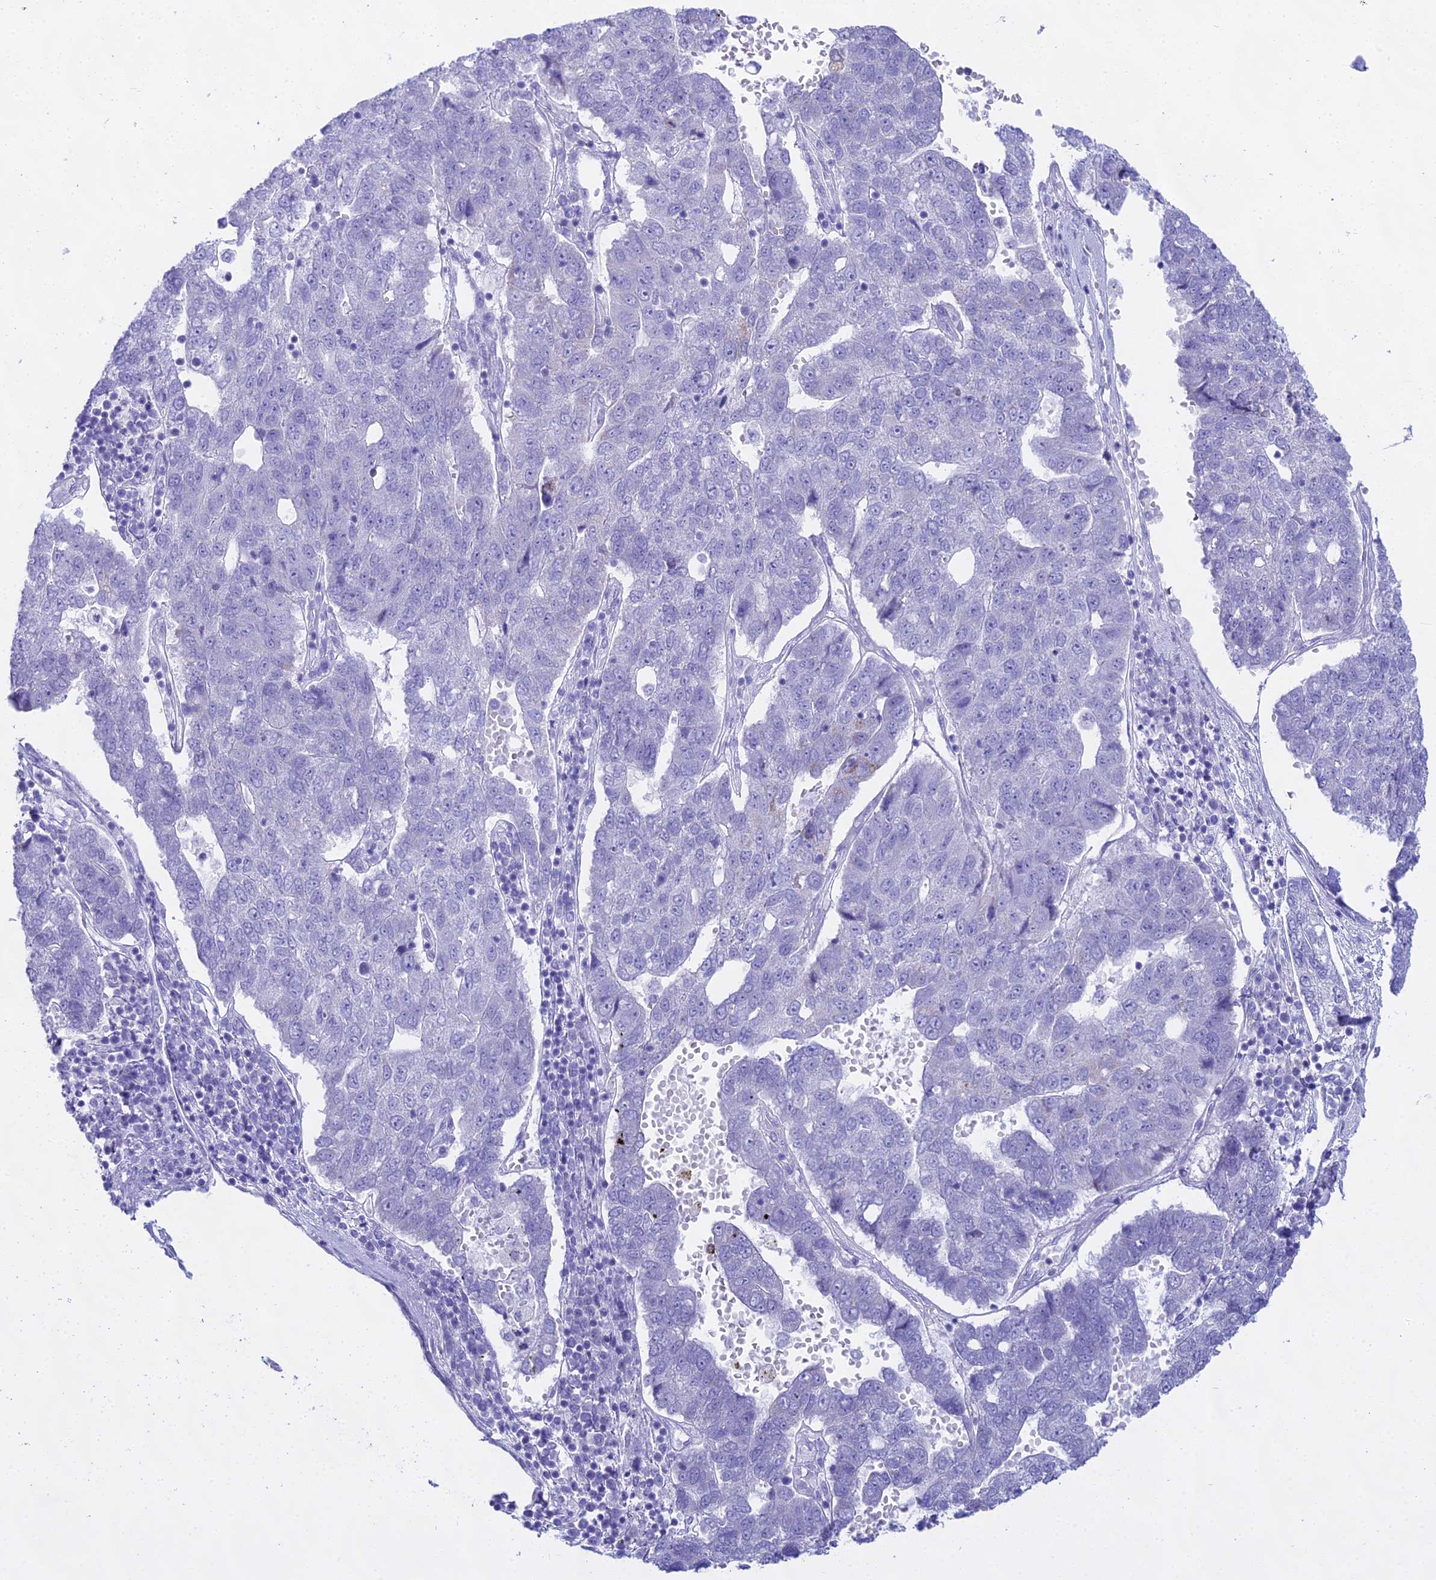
{"staining": {"intensity": "negative", "quantity": "none", "location": "none"}, "tissue": "pancreatic cancer", "cell_type": "Tumor cells", "image_type": "cancer", "snomed": [{"axis": "morphology", "description": "Adenocarcinoma, NOS"}, {"axis": "topography", "description": "Pancreas"}], "caption": "High magnification brightfield microscopy of pancreatic cancer (adenocarcinoma) stained with DAB (3,3'-diaminobenzidine) (brown) and counterstained with hematoxylin (blue): tumor cells show no significant expression.", "gene": "CGB2", "patient": {"sex": "female", "age": 61}}